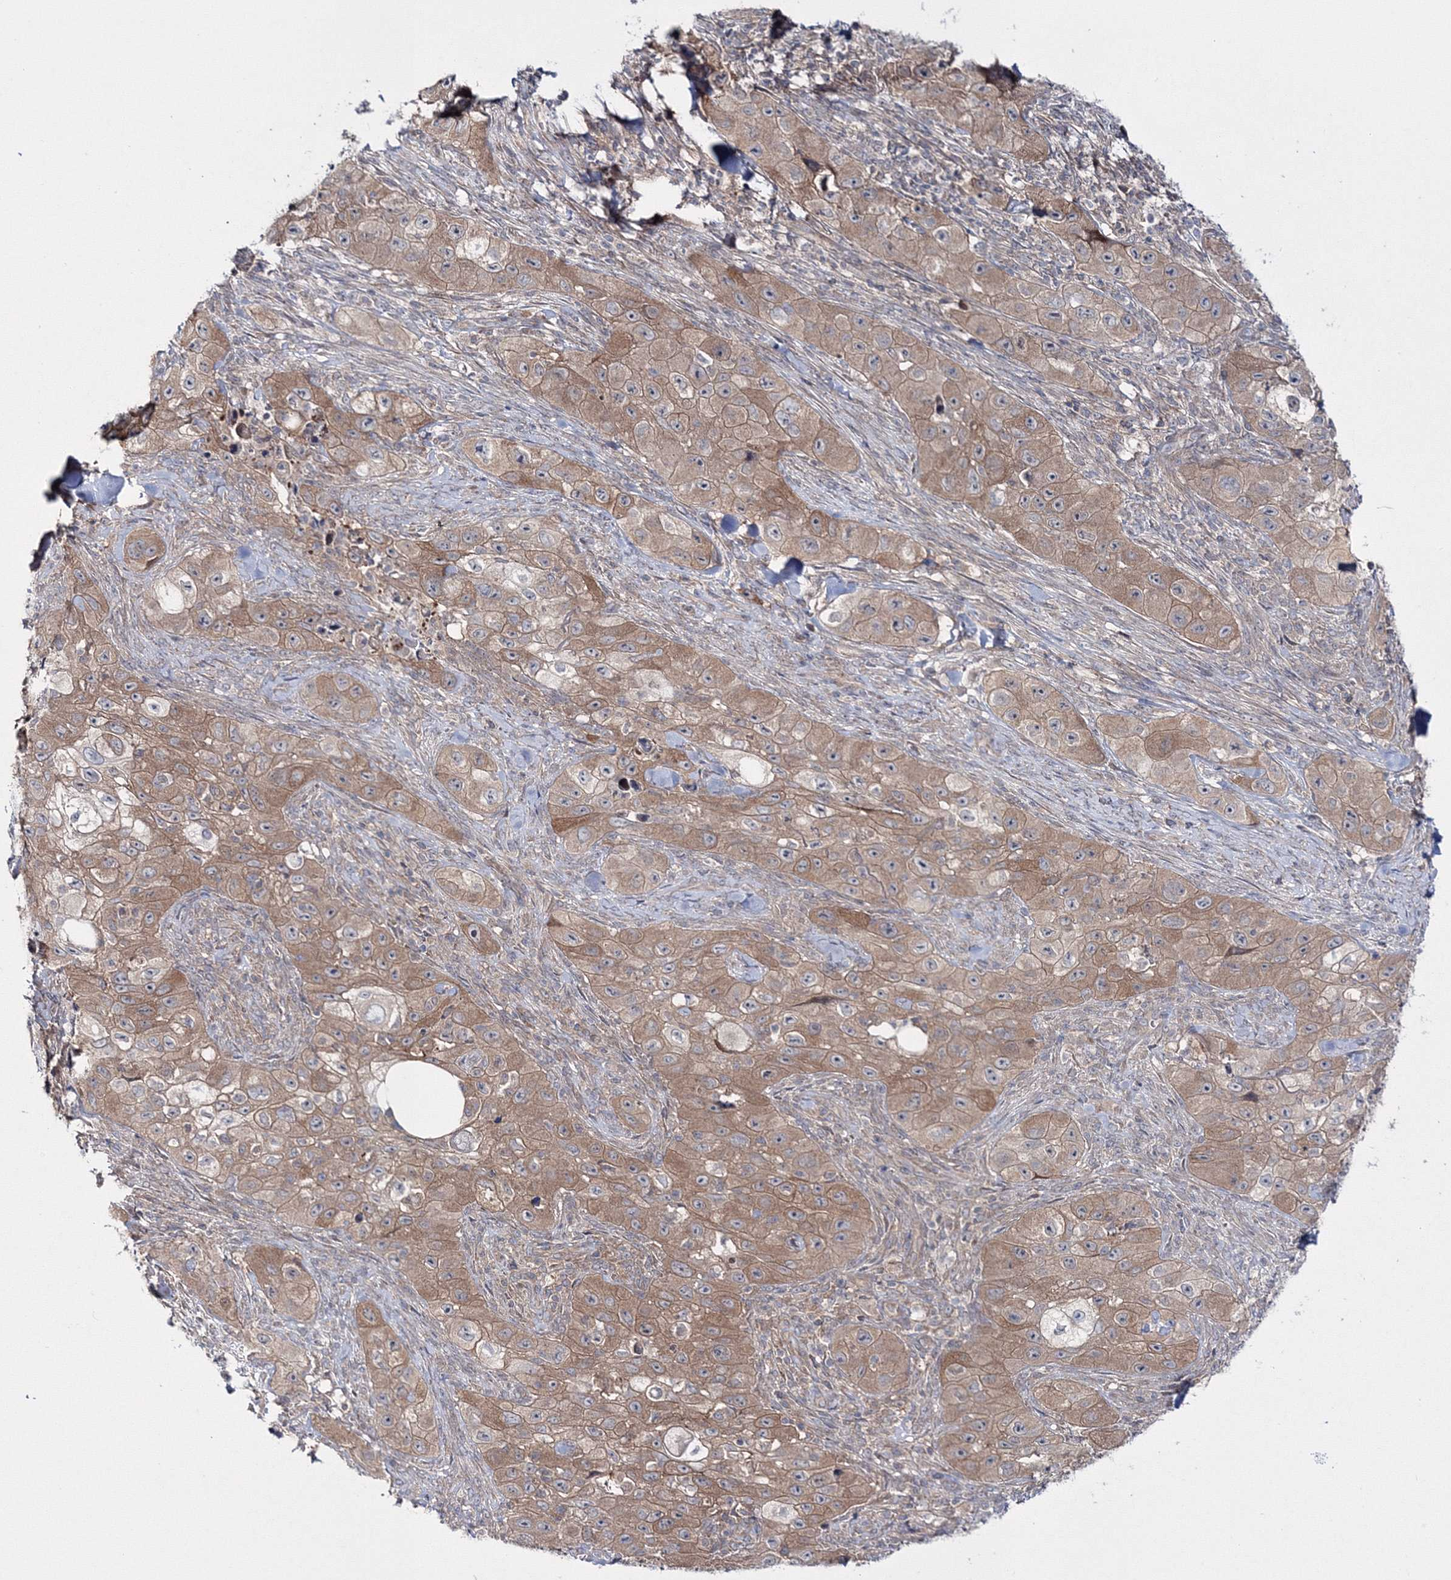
{"staining": {"intensity": "moderate", "quantity": ">75%", "location": "cytoplasmic/membranous"}, "tissue": "skin cancer", "cell_type": "Tumor cells", "image_type": "cancer", "snomed": [{"axis": "morphology", "description": "Squamous cell carcinoma, NOS"}, {"axis": "topography", "description": "Skin"}, {"axis": "topography", "description": "Subcutis"}], "caption": "Protein staining demonstrates moderate cytoplasmic/membranous expression in approximately >75% of tumor cells in skin cancer.", "gene": "IPMK", "patient": {"sex": "male", "age": 73}}